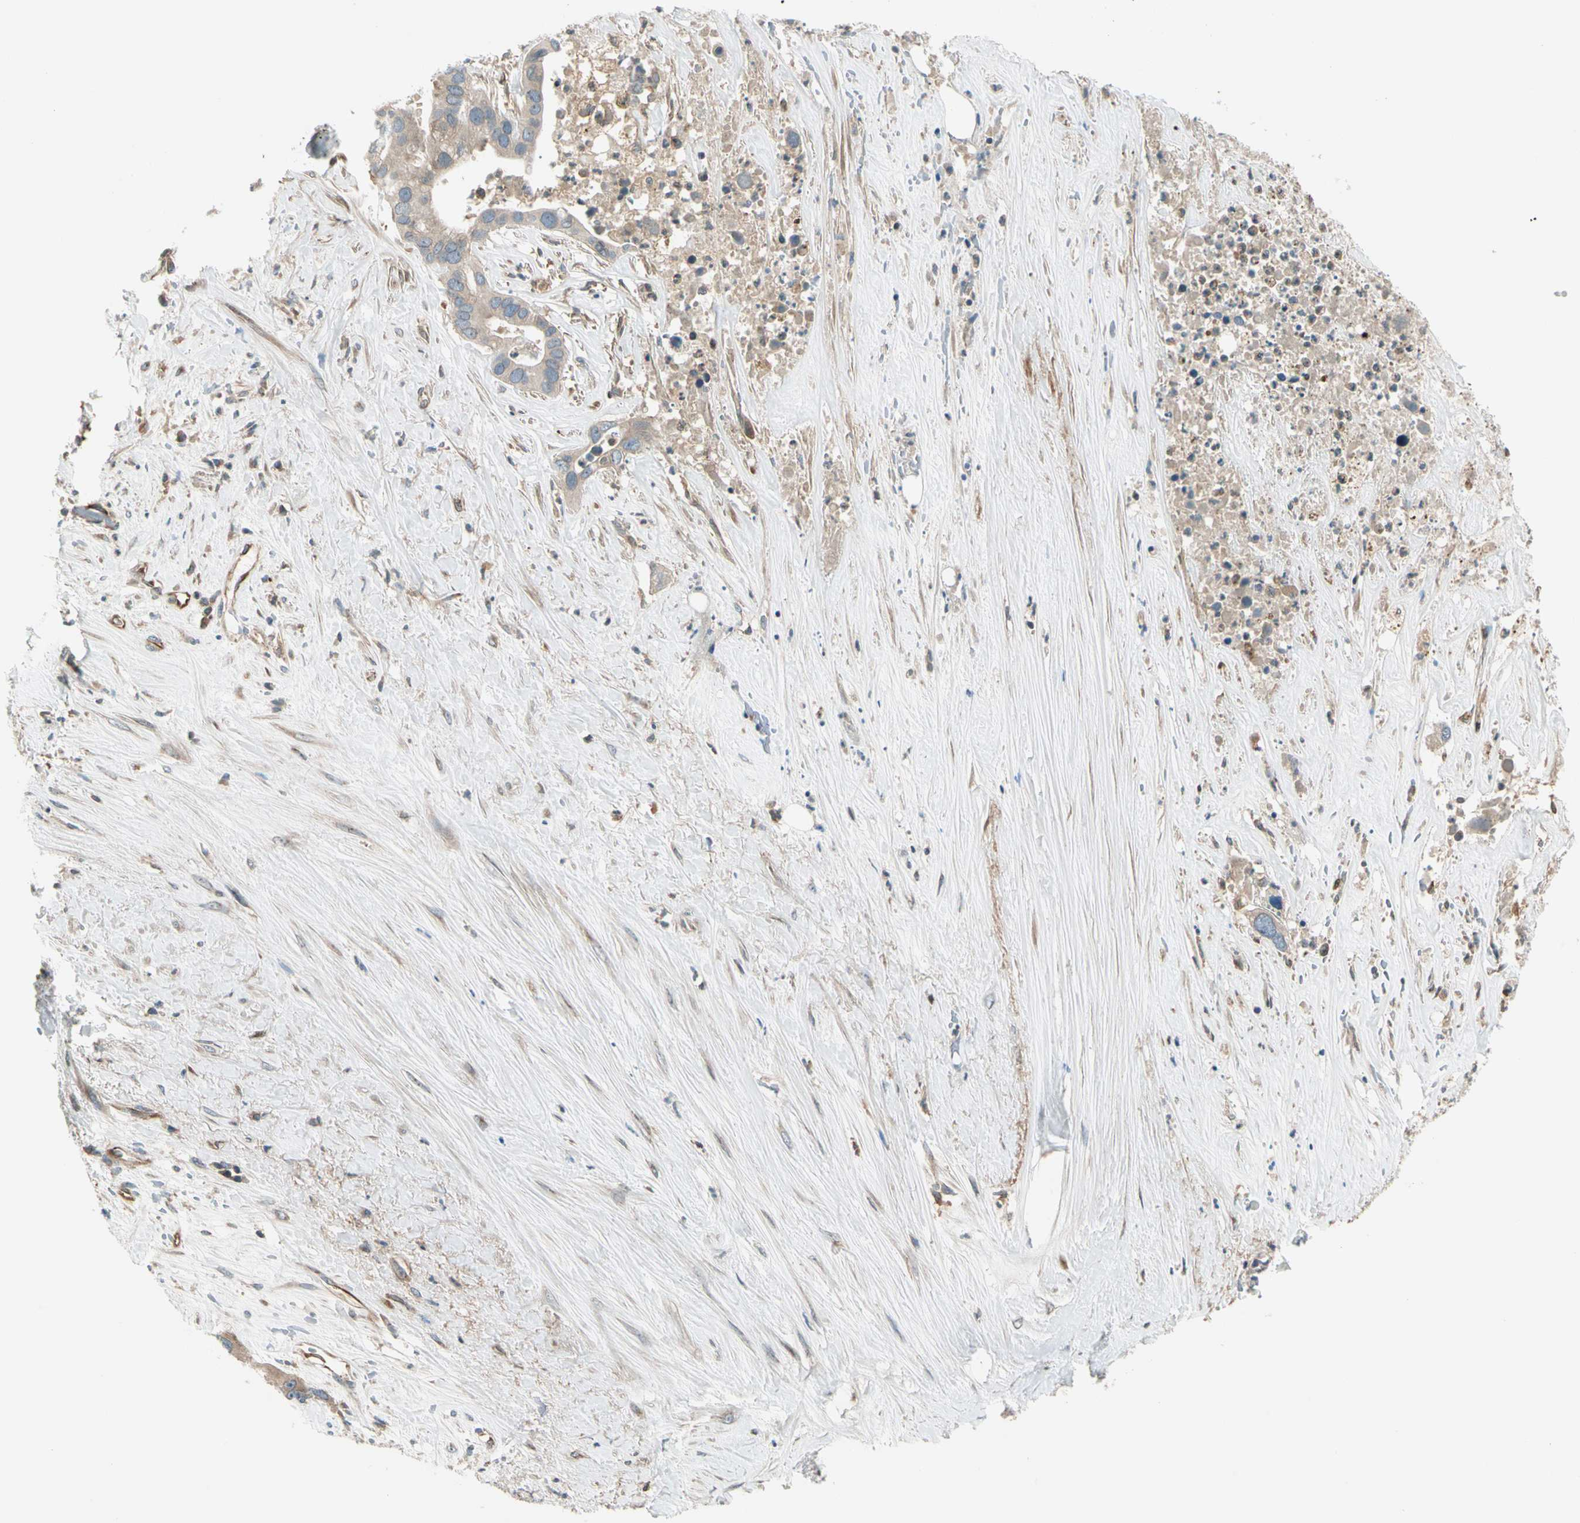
{"staining": {"intensity": "weak", "quantity": ">75%", "location": "cytoplasmic/membranous"}, "tissue": "liver cancer", "cell_type": "Tumor cells", "image_type": "cancer", "snomed": [{"axis": "morphology", "description": "Cholangiocarcinoma"}, {"axis": "topography", "description": "Liver"}], "caption": "Weak cytoplasmic/membranous expression for a protein is seen in approximately >75% of tumor cells of liver cancer (cholangiocarcinoma) using immunohistochemistry.", "gene": "TRIO", "patient": {"sex": "female", "age": 65}}